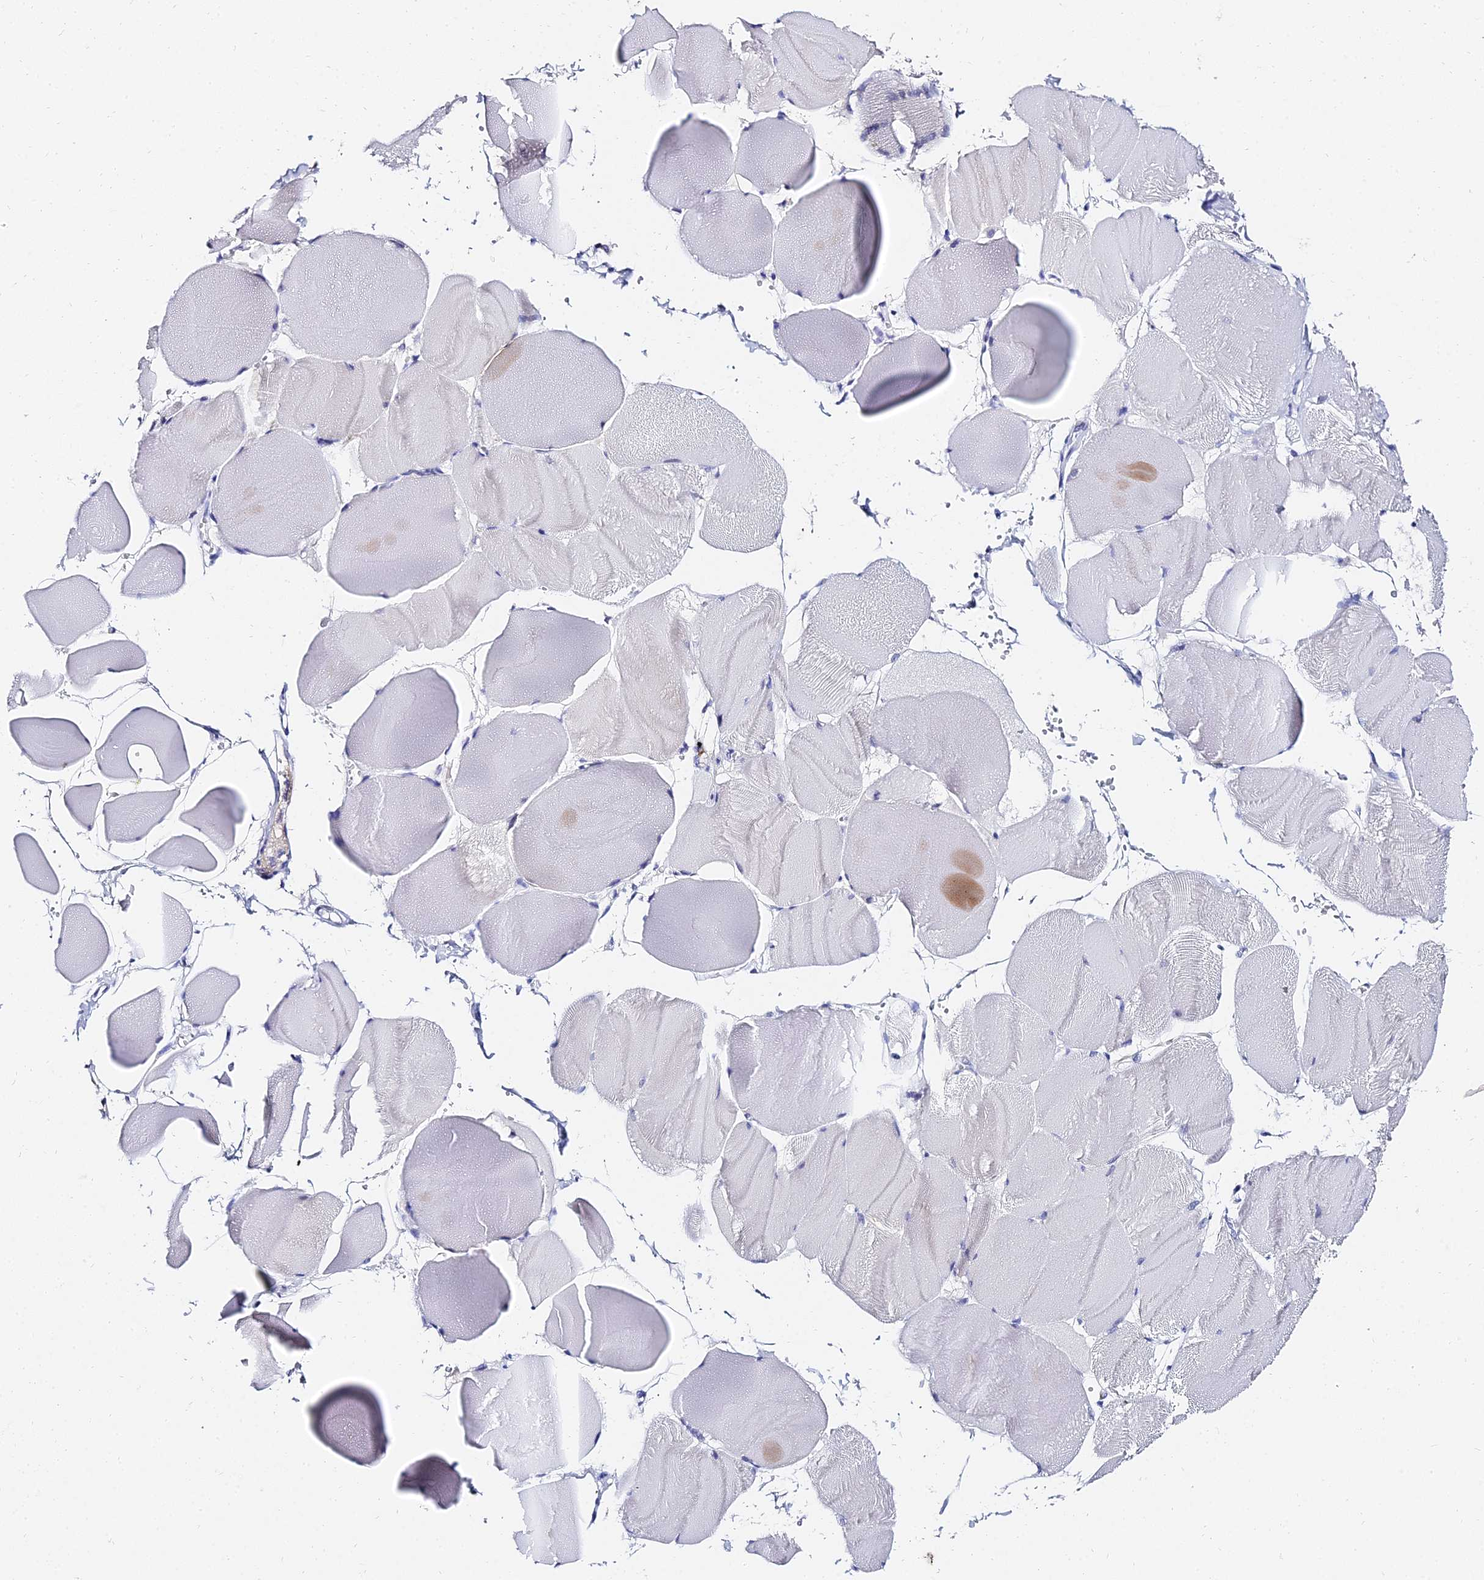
{"staining": {"intensity": "negative", "quantity": "none", "location": "none"}, "tissue": "skeletal muscle", "cell_type": "Myocytes", "image_type": "normal", "snomed": [{"axis": "morphology", "description": "Normal tissue, NOS"}, {"axis": "morphology", "description": "Basal cell carcinoma"}, {"axis": "topography", "description": "Skeletal muscle"}], "caption": "IHC photomicrograph of unremarkable skeletal muscle stained for a protein (brown), which displays no positivity in myocytes.", "gene": "KRT17", "patient": {"sex": "female", "age": 64}}